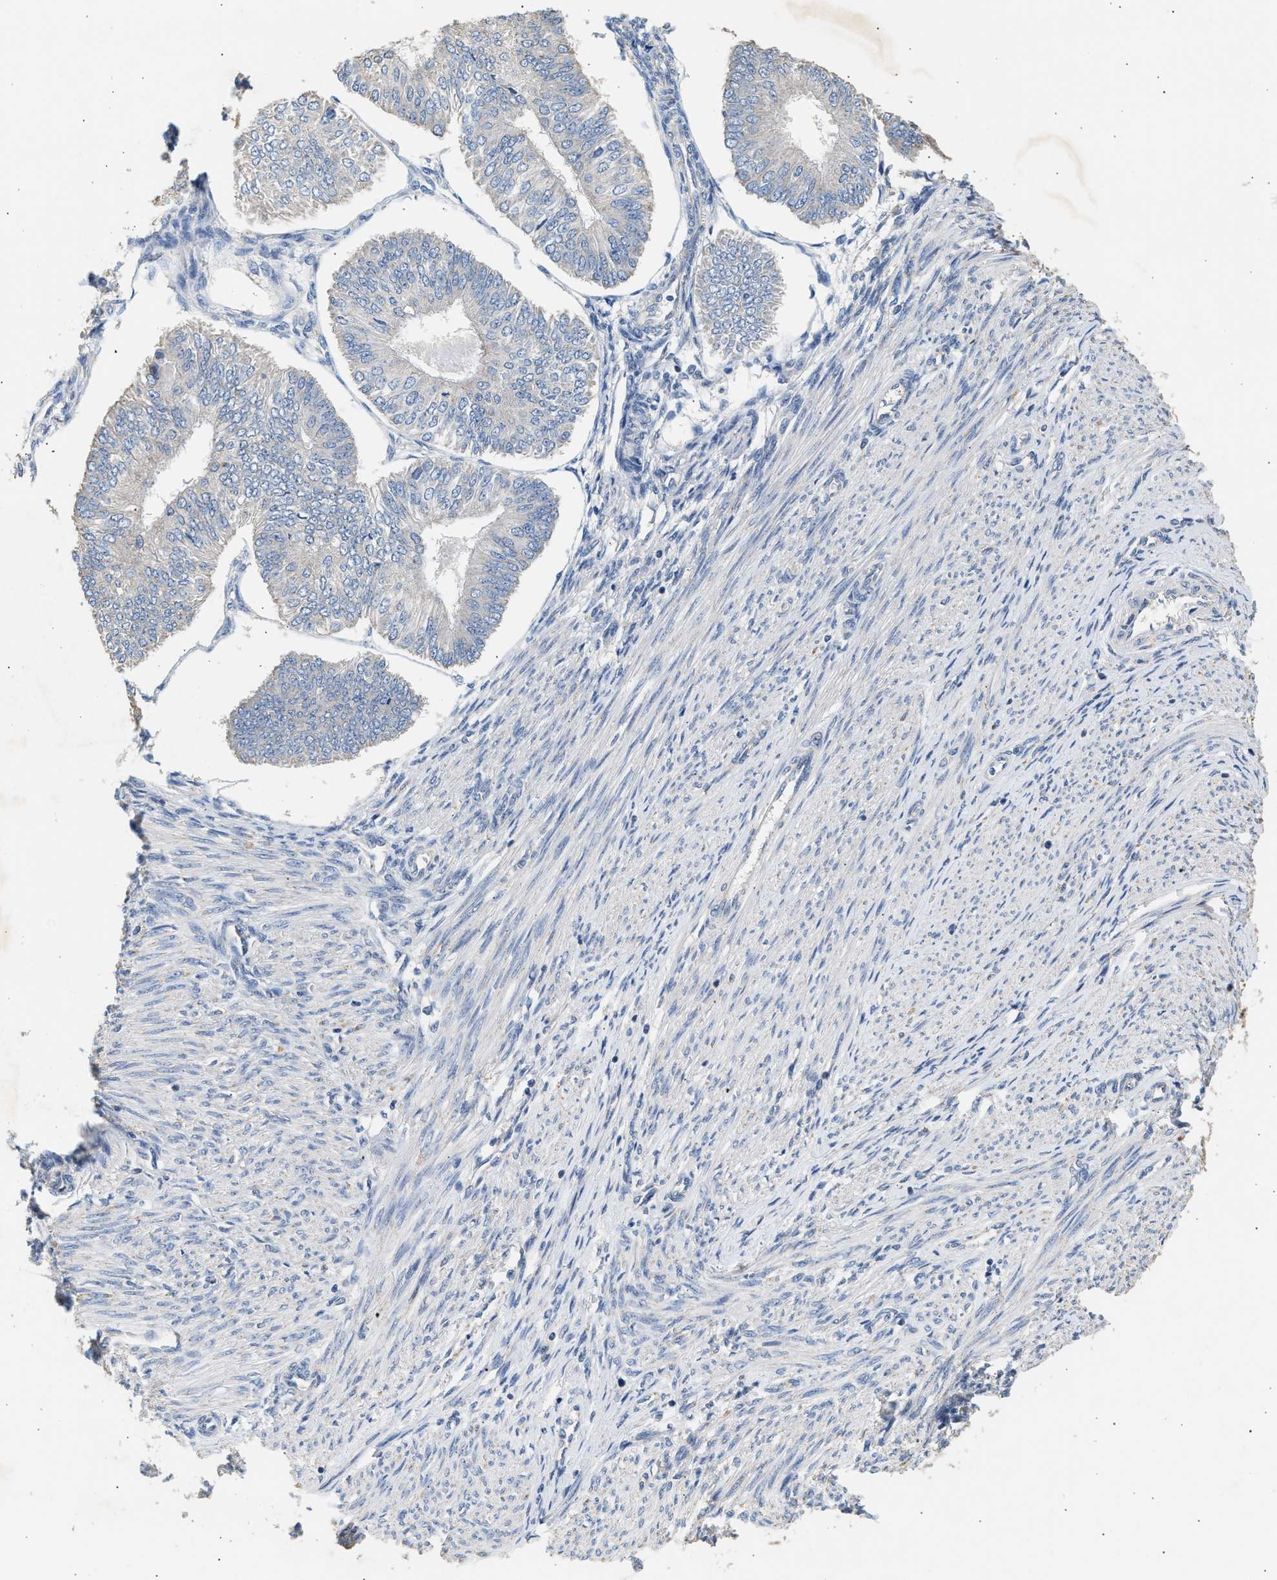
{"staining": {"intensity": "negative", "quantity": "none", "location": "none"}, "tissue": "endometrial cancer", "cell_type": "Tumor cells", "image_type": "cancer", "snomed": [{"axis": "morphology", "description": "Adenocarcinoma, NOS"}, {"axis": "topography", "description": "Endometrium"}], "caption": "Endometrial cancer (adenocarcinoma) stained for a protein using immunohistochemistry shows no positivity tumor cells.", "gene": "WDR31", "patient": {"sex": "female", "age": 58}}